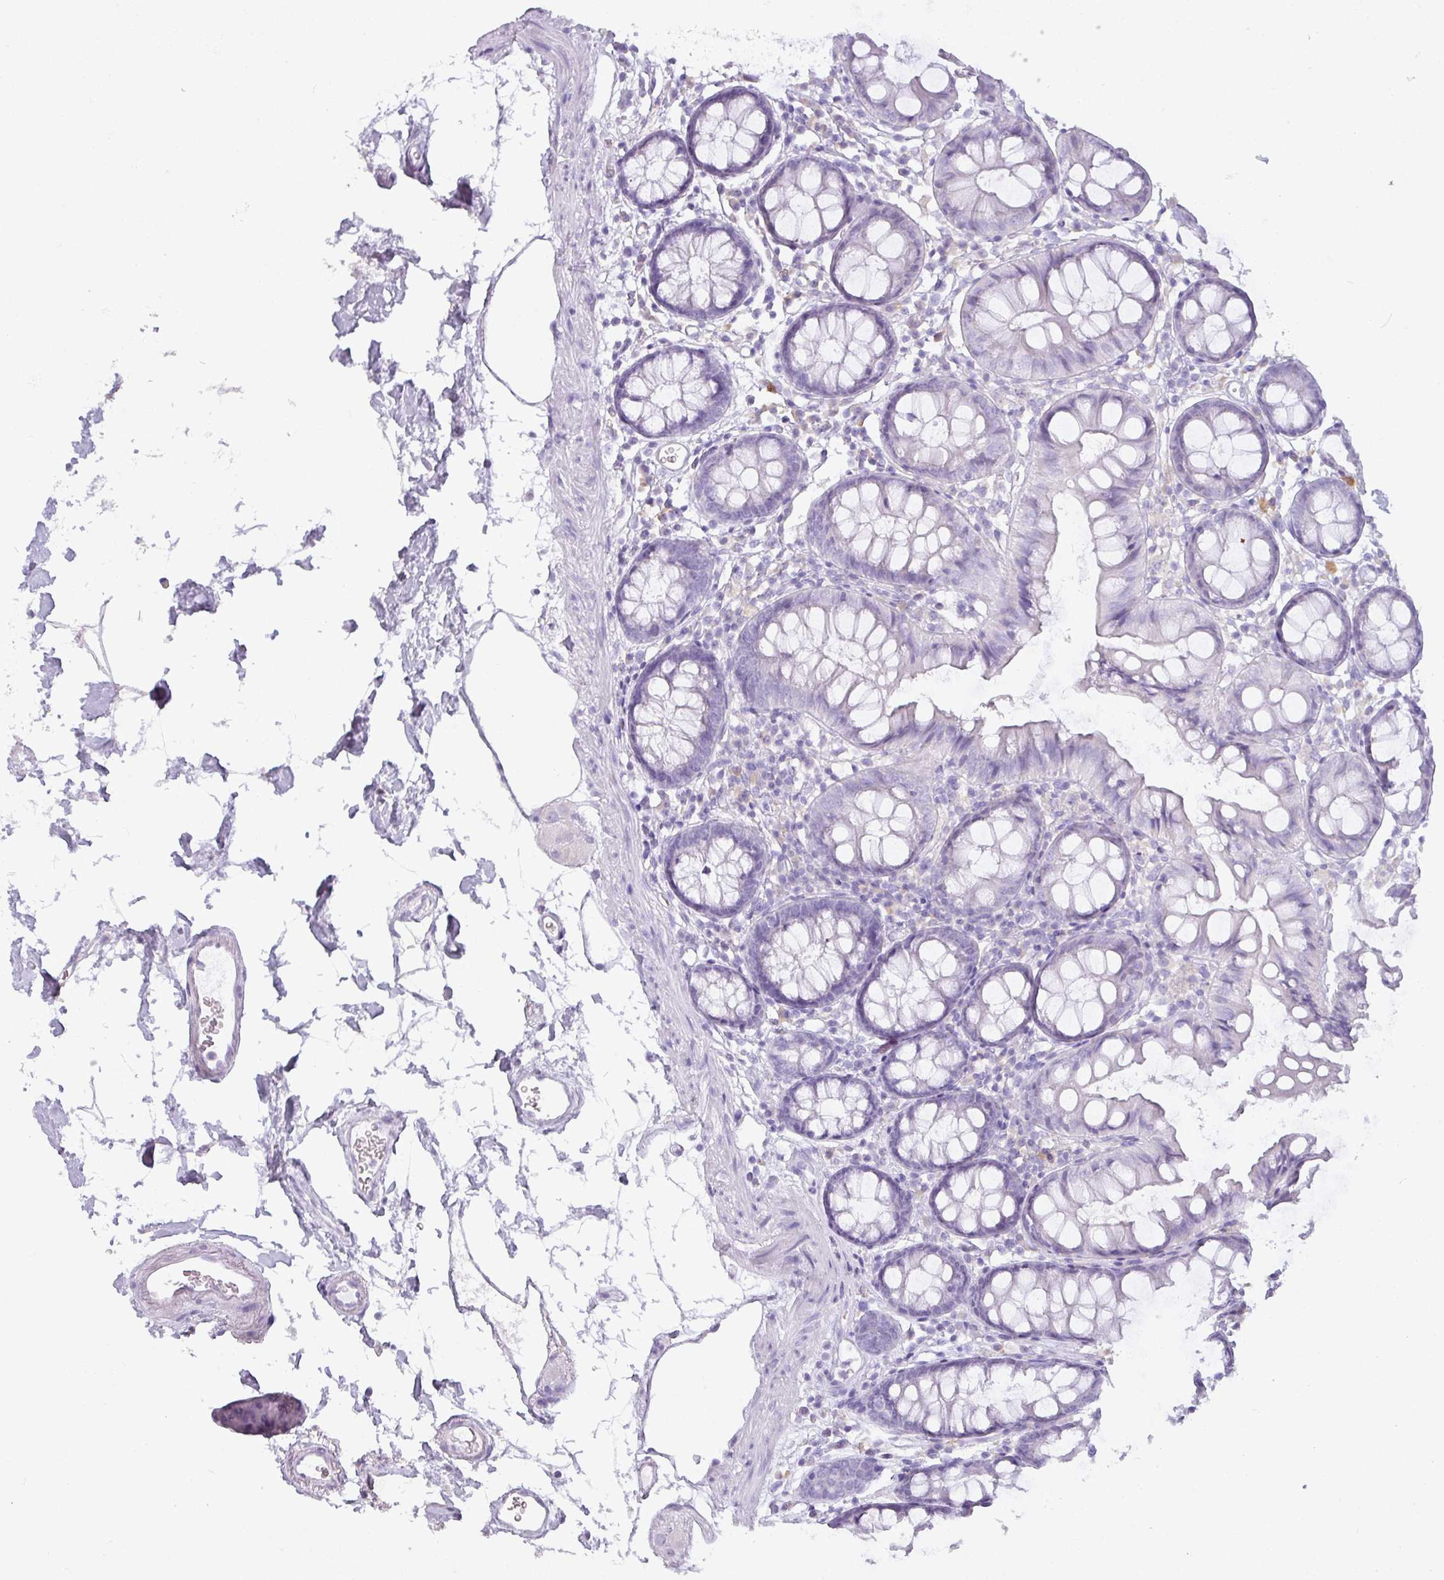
{"staining": {"intensity": "negative", "quantity": "none", "location": "none"}, "tissue": "colon", "cell_type": "Endothelial cells", "image_type": "normal", "snomed": [{"axis": "morphology", "description": "Normal tissue, NOS"}, {"axis": "topography", "description": "Colon"}], "caption": "High magnification brightfield microscopy of benign colon stained with DAB (3,3'-diaminobenzidine) (brown) and counterstained with hematoxylin (blue): endothelial cells show no significant expression.", "gene": "PGA3", "patient": {"sex": "female", "age": 84}}